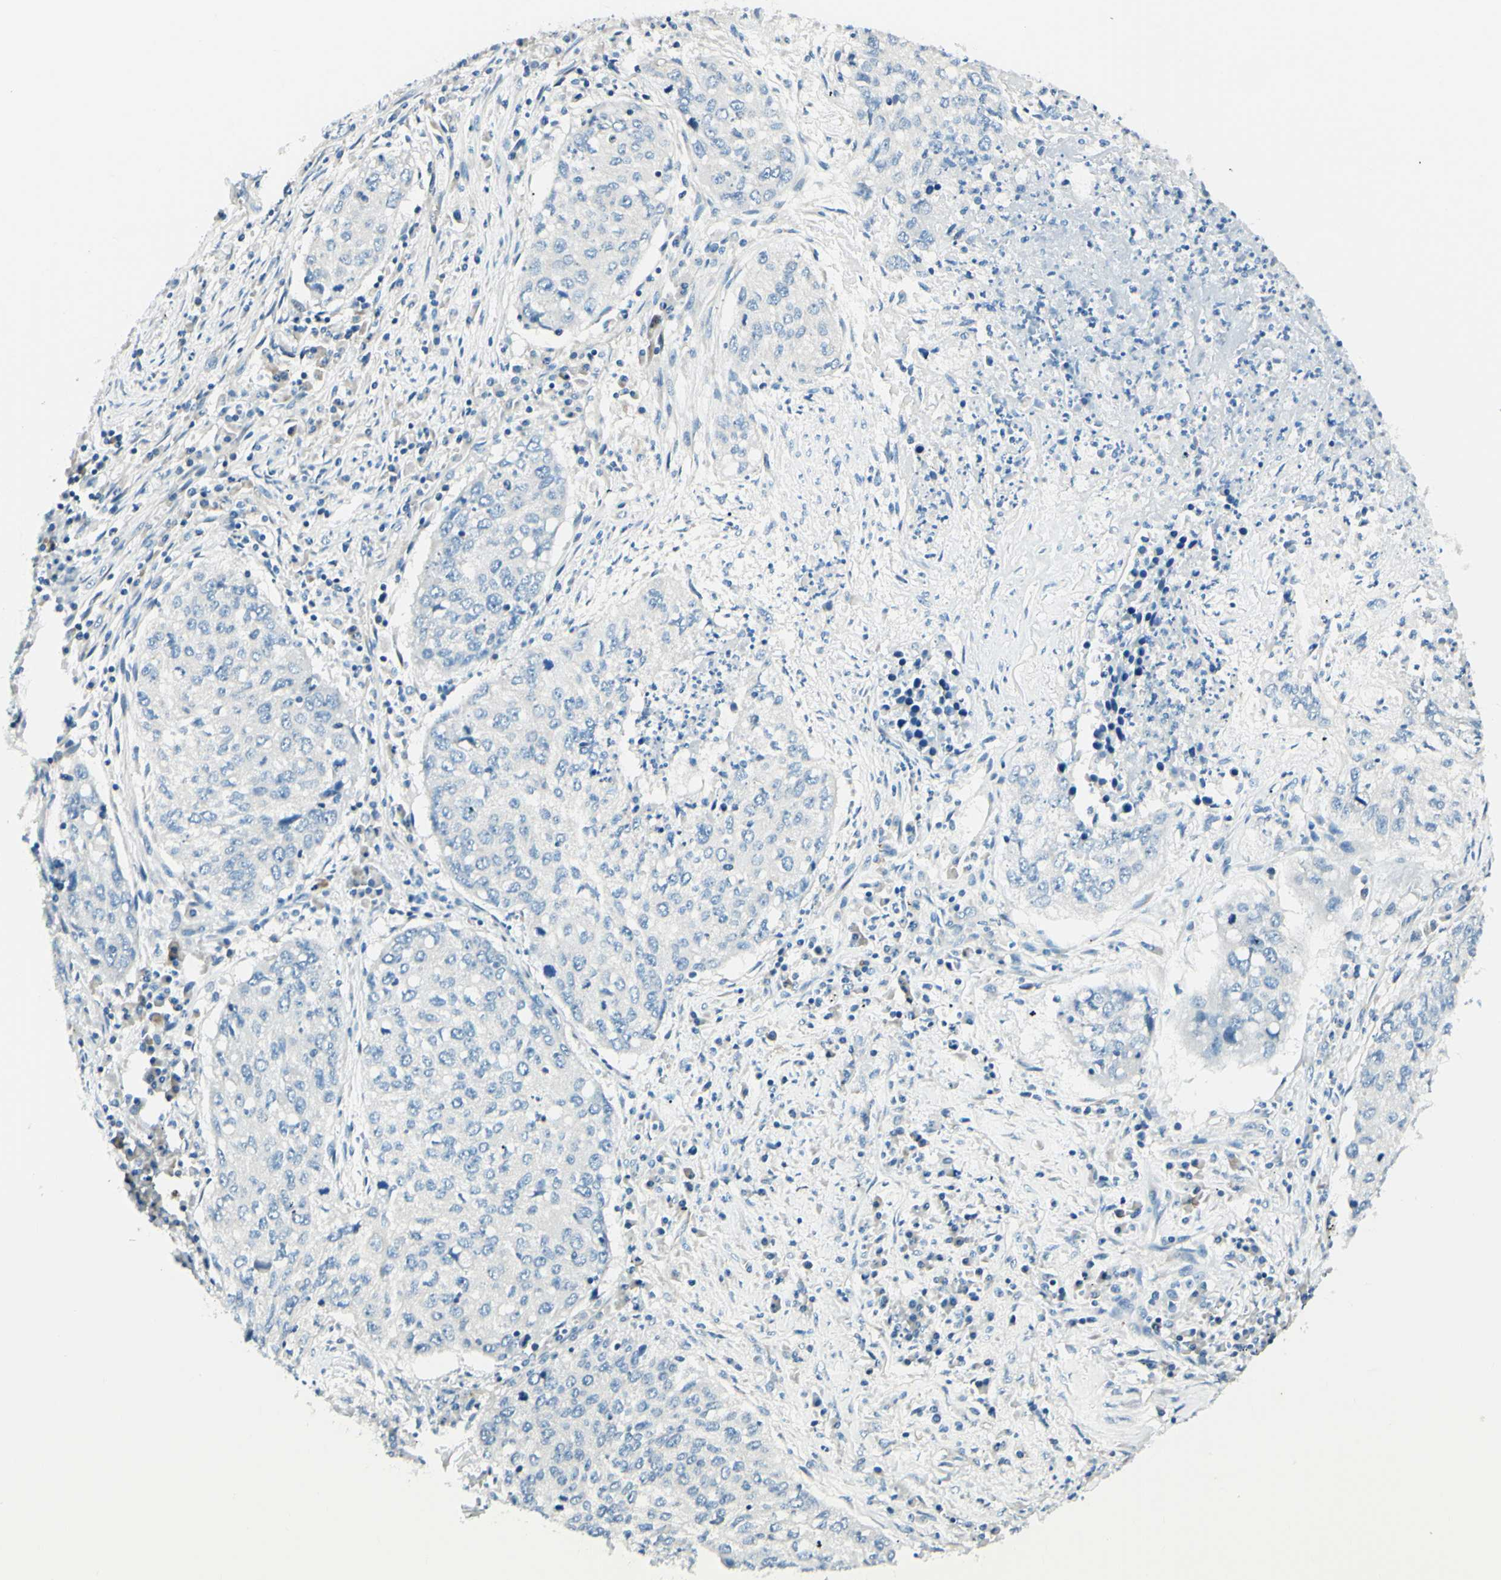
{"staining": {"intensity": "negative", "quantity": "none", "location": "none"}, "tissue": "lung cancer", "cell_type": "Tumor cells", "image_type": "cancer", "snomed": [{"axis": "morphology", "description": "Squamous cell carcinoma, NOS"}, {"axis": "topography", "description": "Lung"}], "caption": "IHC image of lung cancer stained for a protein (brown), which displays no positivity in tumor cells.", "gene": "TAOK2", "patient": {"sex": "female", "age": 63}}